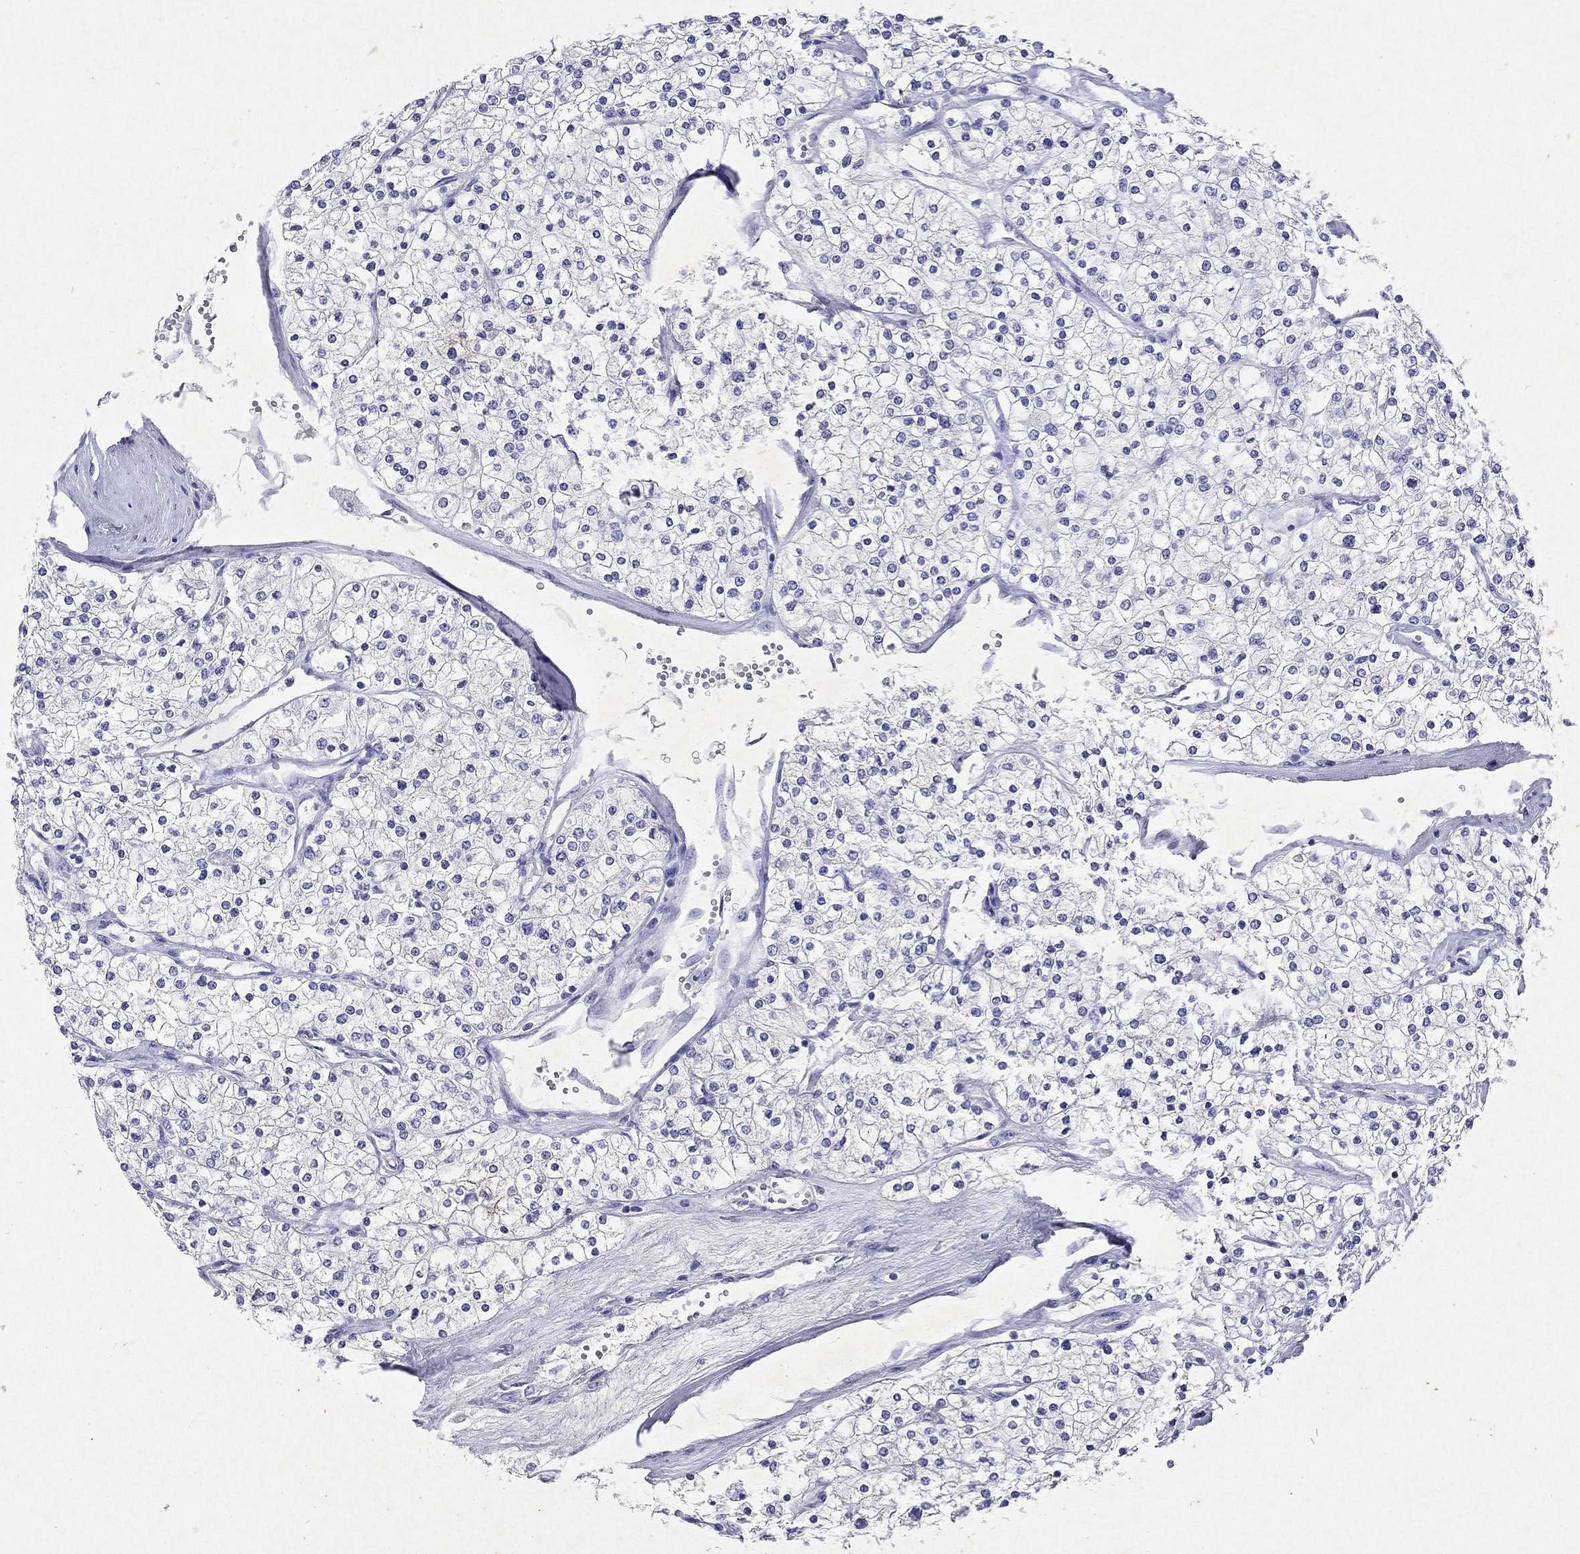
{"staining": {"intensity": "negative", "quantity": "none", "location": "none"}, "tissue": "renal cancer", "cell_type": "Tumor cells", "image_type": "cancer", "snomed": [{"axis": "morphology", "description": "Adenocarcinoma, NOS"}, {"axis": "topography", "description": "Kidney"}], "caption": "This is a image of IHC staining of renal cancer, which shows no expression in tumor cells.", "gene": "ARMC12", "patient": {"sex": "male", "age": 80}}